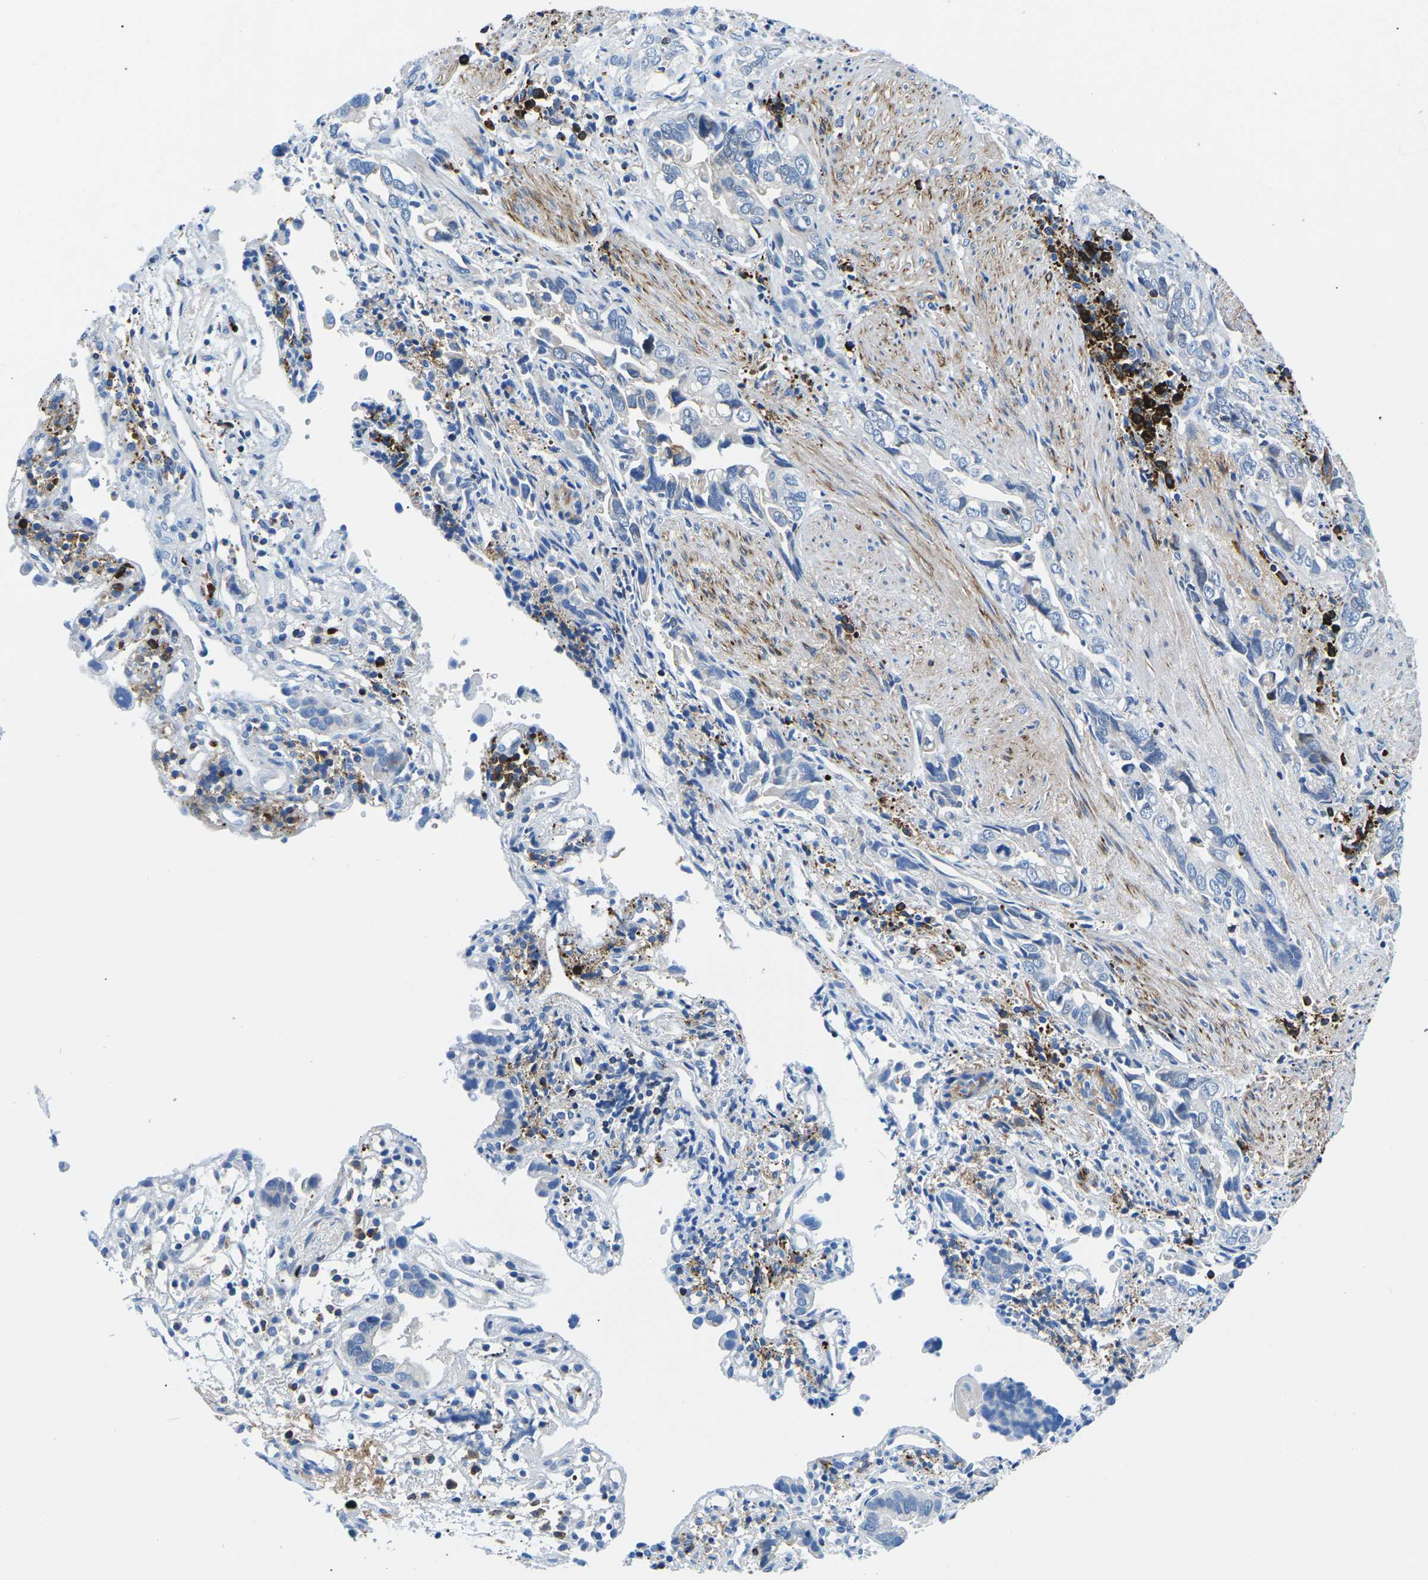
{"staining": {"intensity": "negative", "quantity": "none", "location": "none"}, "tissue": "liver cancer", "cell_type": "Tumor cells", "image_type": "cancer", "snomed": [{"axis": "morphology", "description": "Cholangiocarcinoma"}, {"axis": "topography", "description": "Liver"}], "caption": "Immunohistochemistry of human cholangiocarcinoma (liver) displays no positivity in tumor cells.", "gene": "MC4R", "patient": {"sex": "female", "age": 79}}